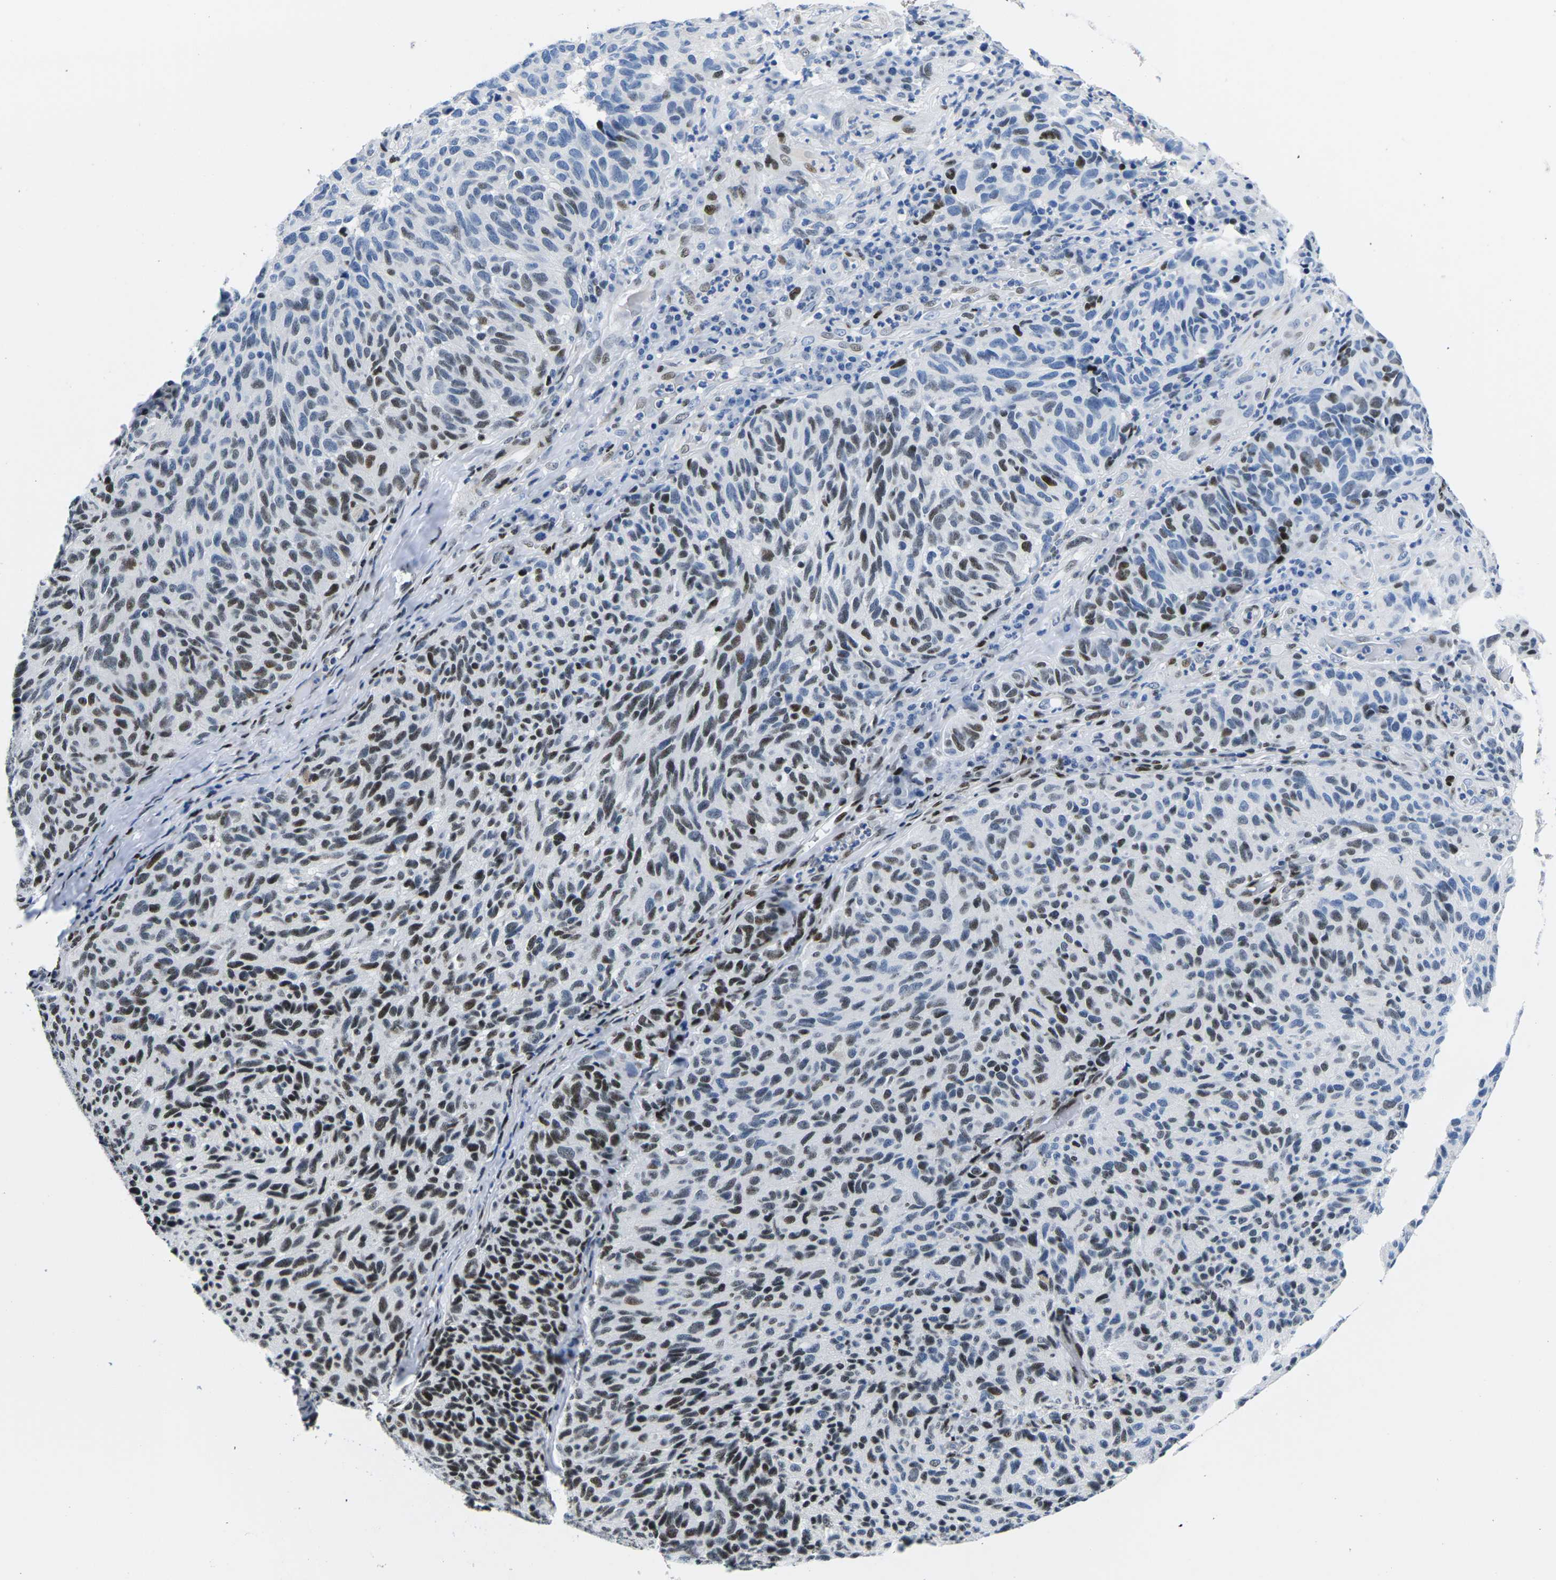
{"staining": {"intensity": "strong", "quantity": "25%-75%", "location": "nuclear"}, "tissue": "melanoma", "cell_type": "Tumor cells", "image_type": "cancer", "snomed": [{"axis": "morphology", "description": "Malignant melanoma, NOS"}, {"axis": "topography", "description": "Skin"}], "caption": "This is an image of IHC staining of melanoma, which shows strong staining in the nuclear of tumor cells.", "gene": "ATF1", "patient": {"sex": "female", "age": 73}}